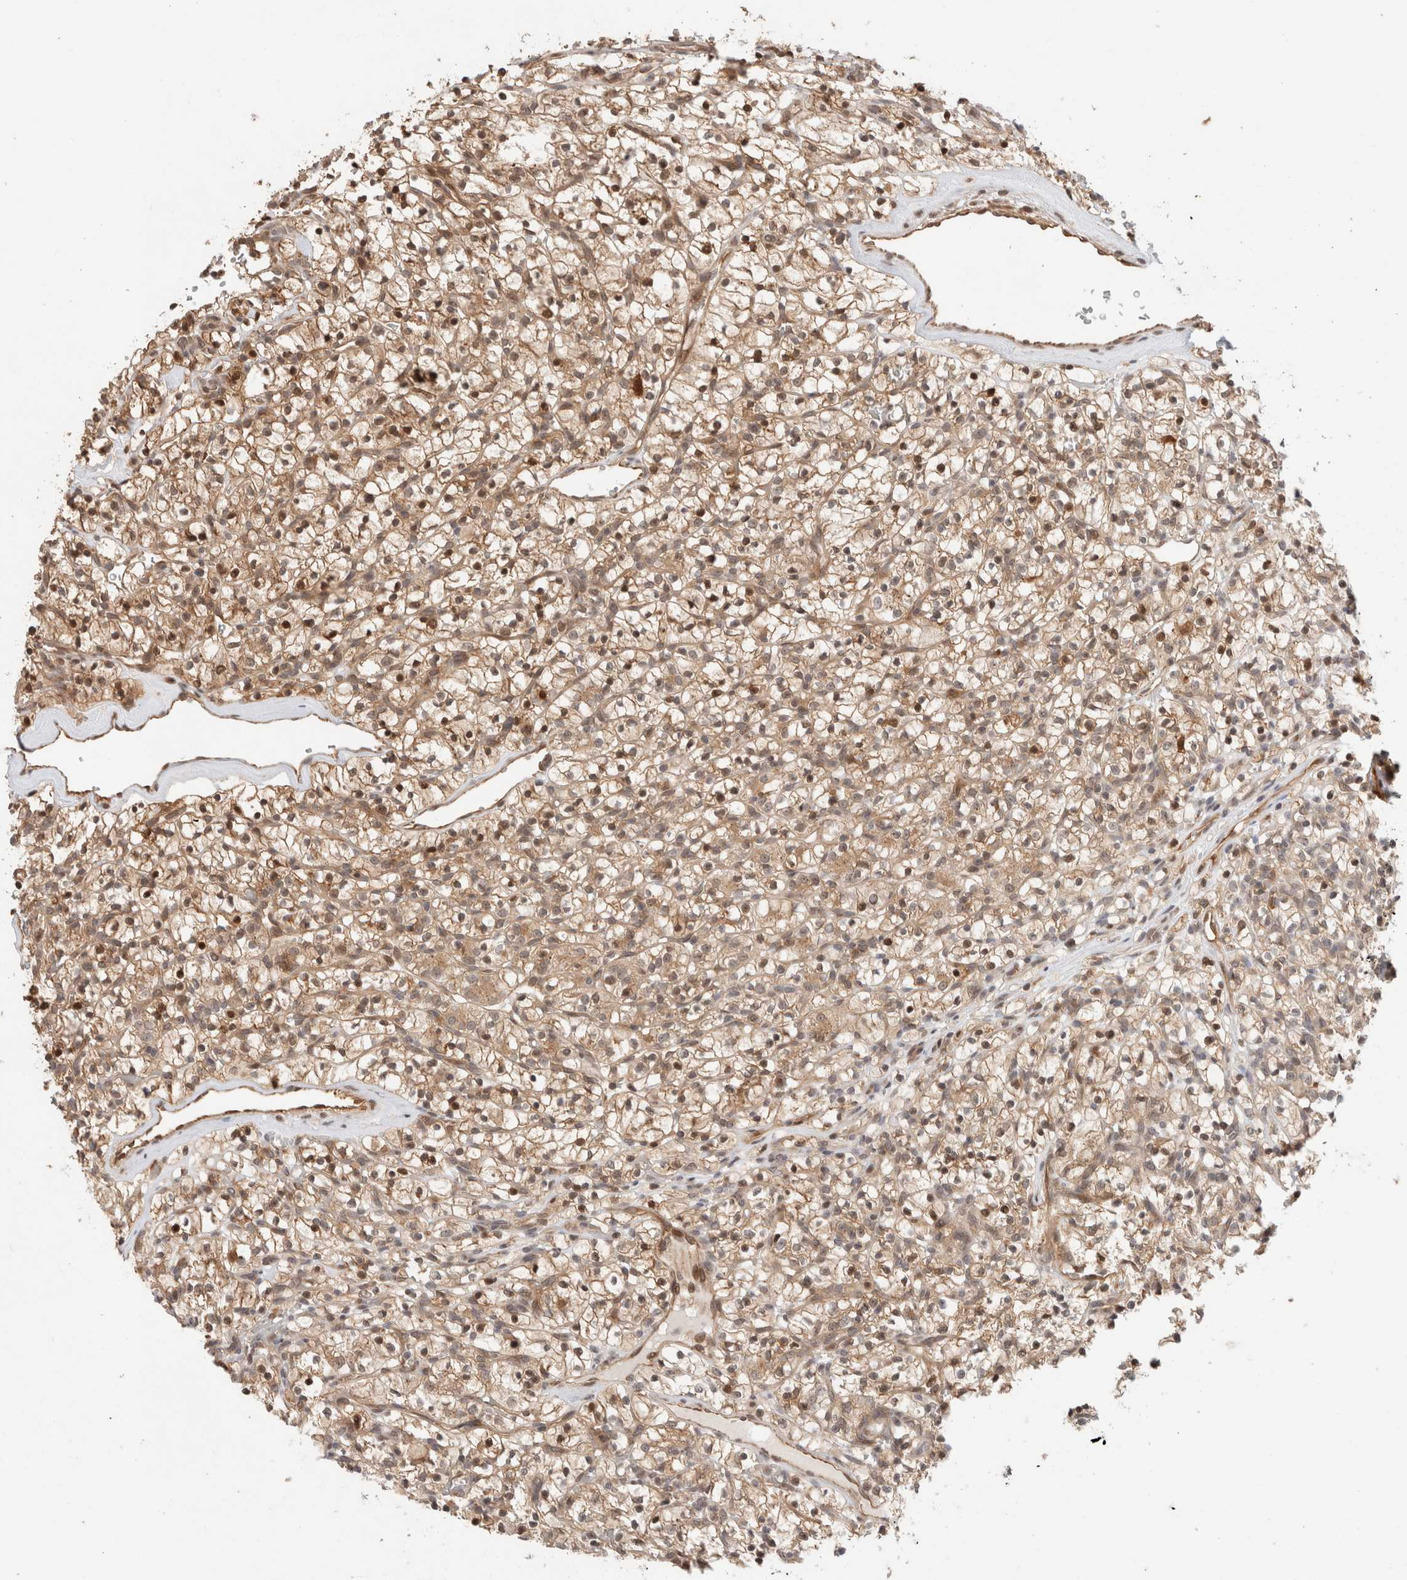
{"staining": {"intensity": "moderate", "quantity": ">75%", "location": "cytoplasmic/membranous,nuclear"}, "tissue": "renal cancer", "cell_type": "Tumor cells", "image_type": "cancer", "snomed": [{"axis": "morphology", "description": "Adenocarcinoma, NOS"}, {"axis": "topography", "description": "Kidney"}], "caption": "Human renal cancer stained with a brown dye exhibits moderate cytoplasmic/membranous and nuclear positive positivity in approximately >75% of tumor cells.", "gene": "OTUD6B", "patient": {"sex": "female", "age": 57}}